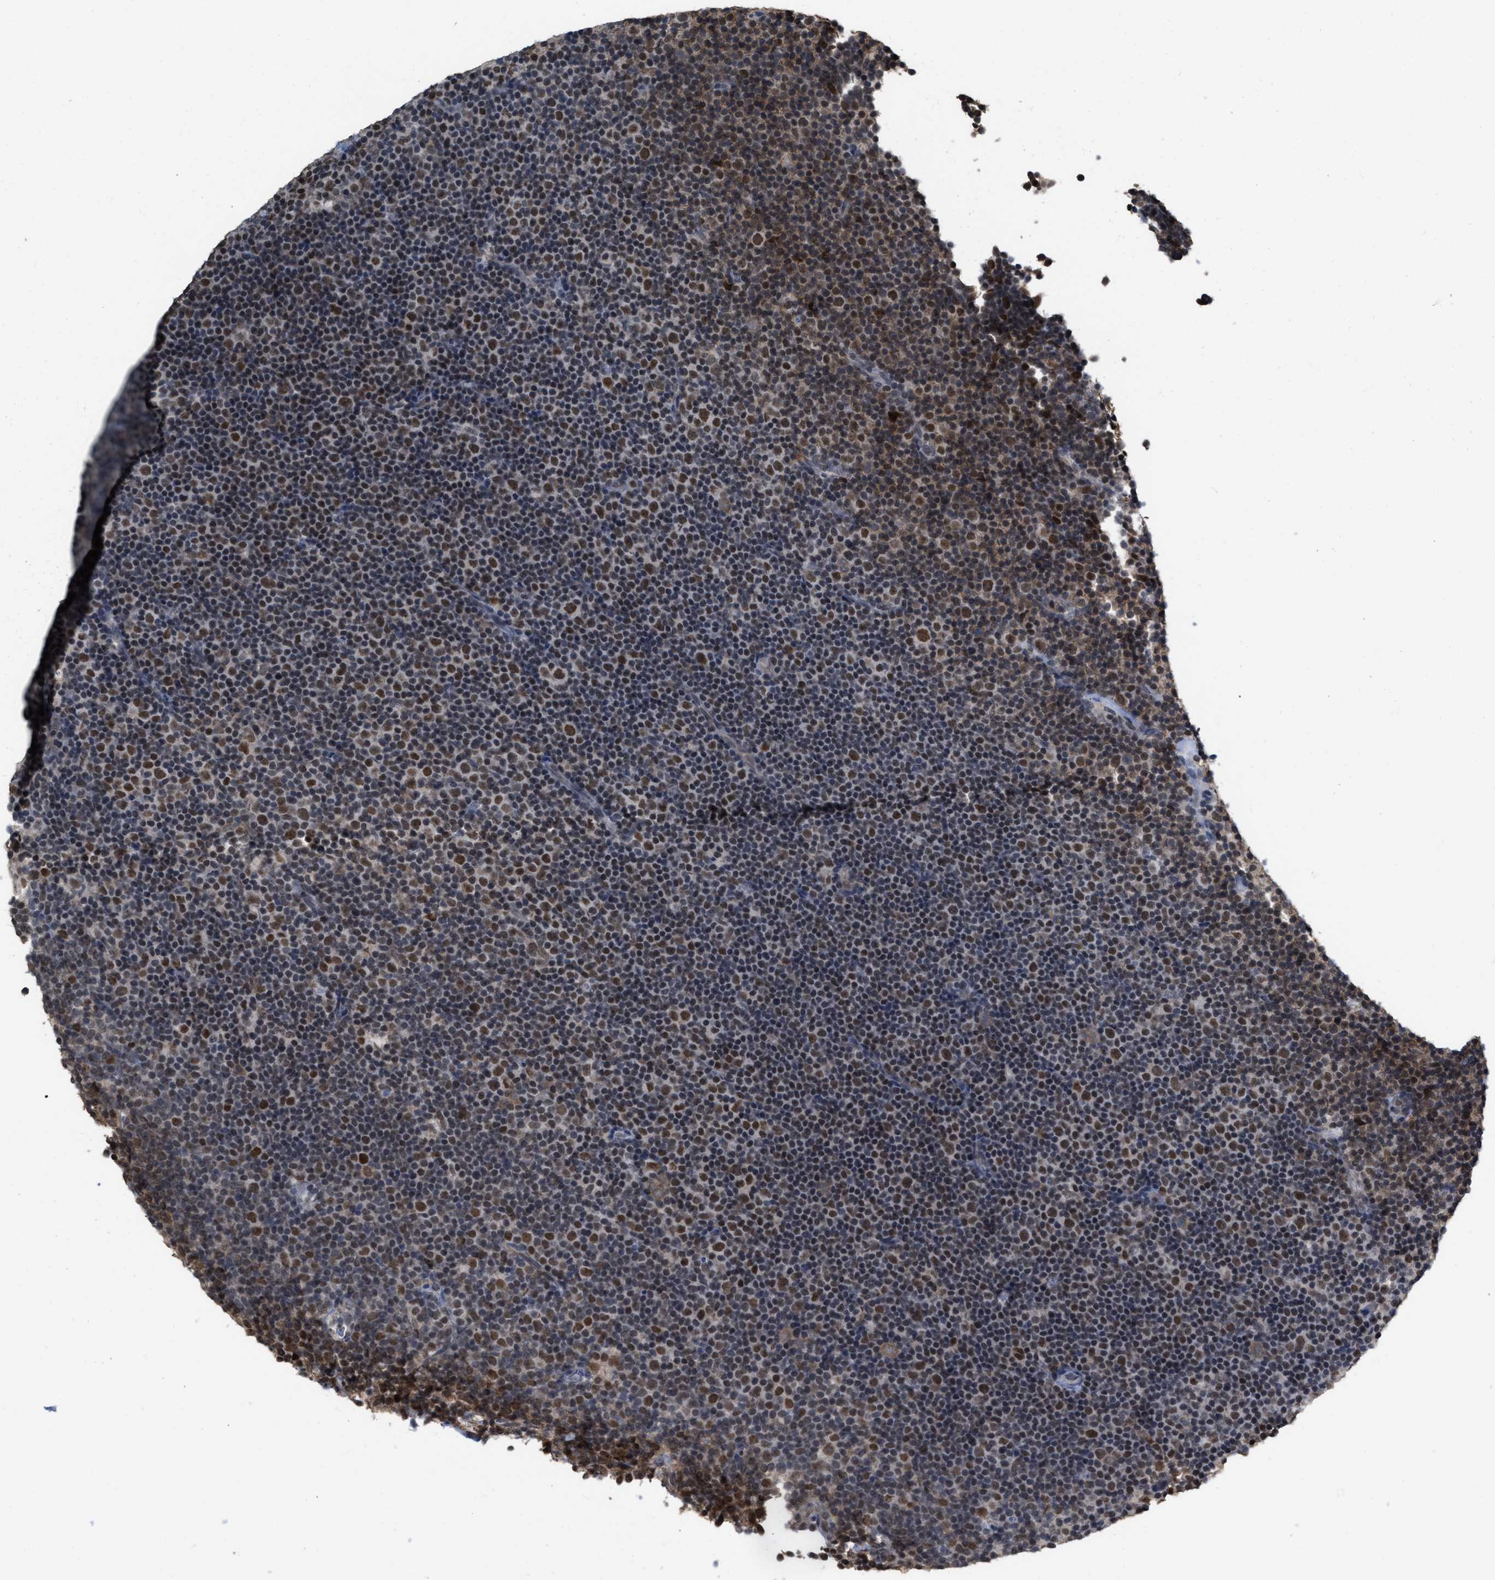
{"staining": {"intensity": "moderate", "quantity": ">75%", "location": "nuclear"}, "tissue": "lymphoma", "cell_type": "Tumor cells", "image_type": "cancer", "snomed": [{"axis": "morphology", "description": "Malignant lymphoma, non-Hodgkin's type, Low grade"}, {"axis": "topography", "description": "Lymph node"}], "caption": "This micrograph exhibits lymphoma stained with IHC to label a protein in brown. The nuclear of tumor cells show moderate positivity for the protein. Nuclei are counter-stained blue.", "gene": "BAIAP2L1", "patient": {"sex": "female", "age": 67}}